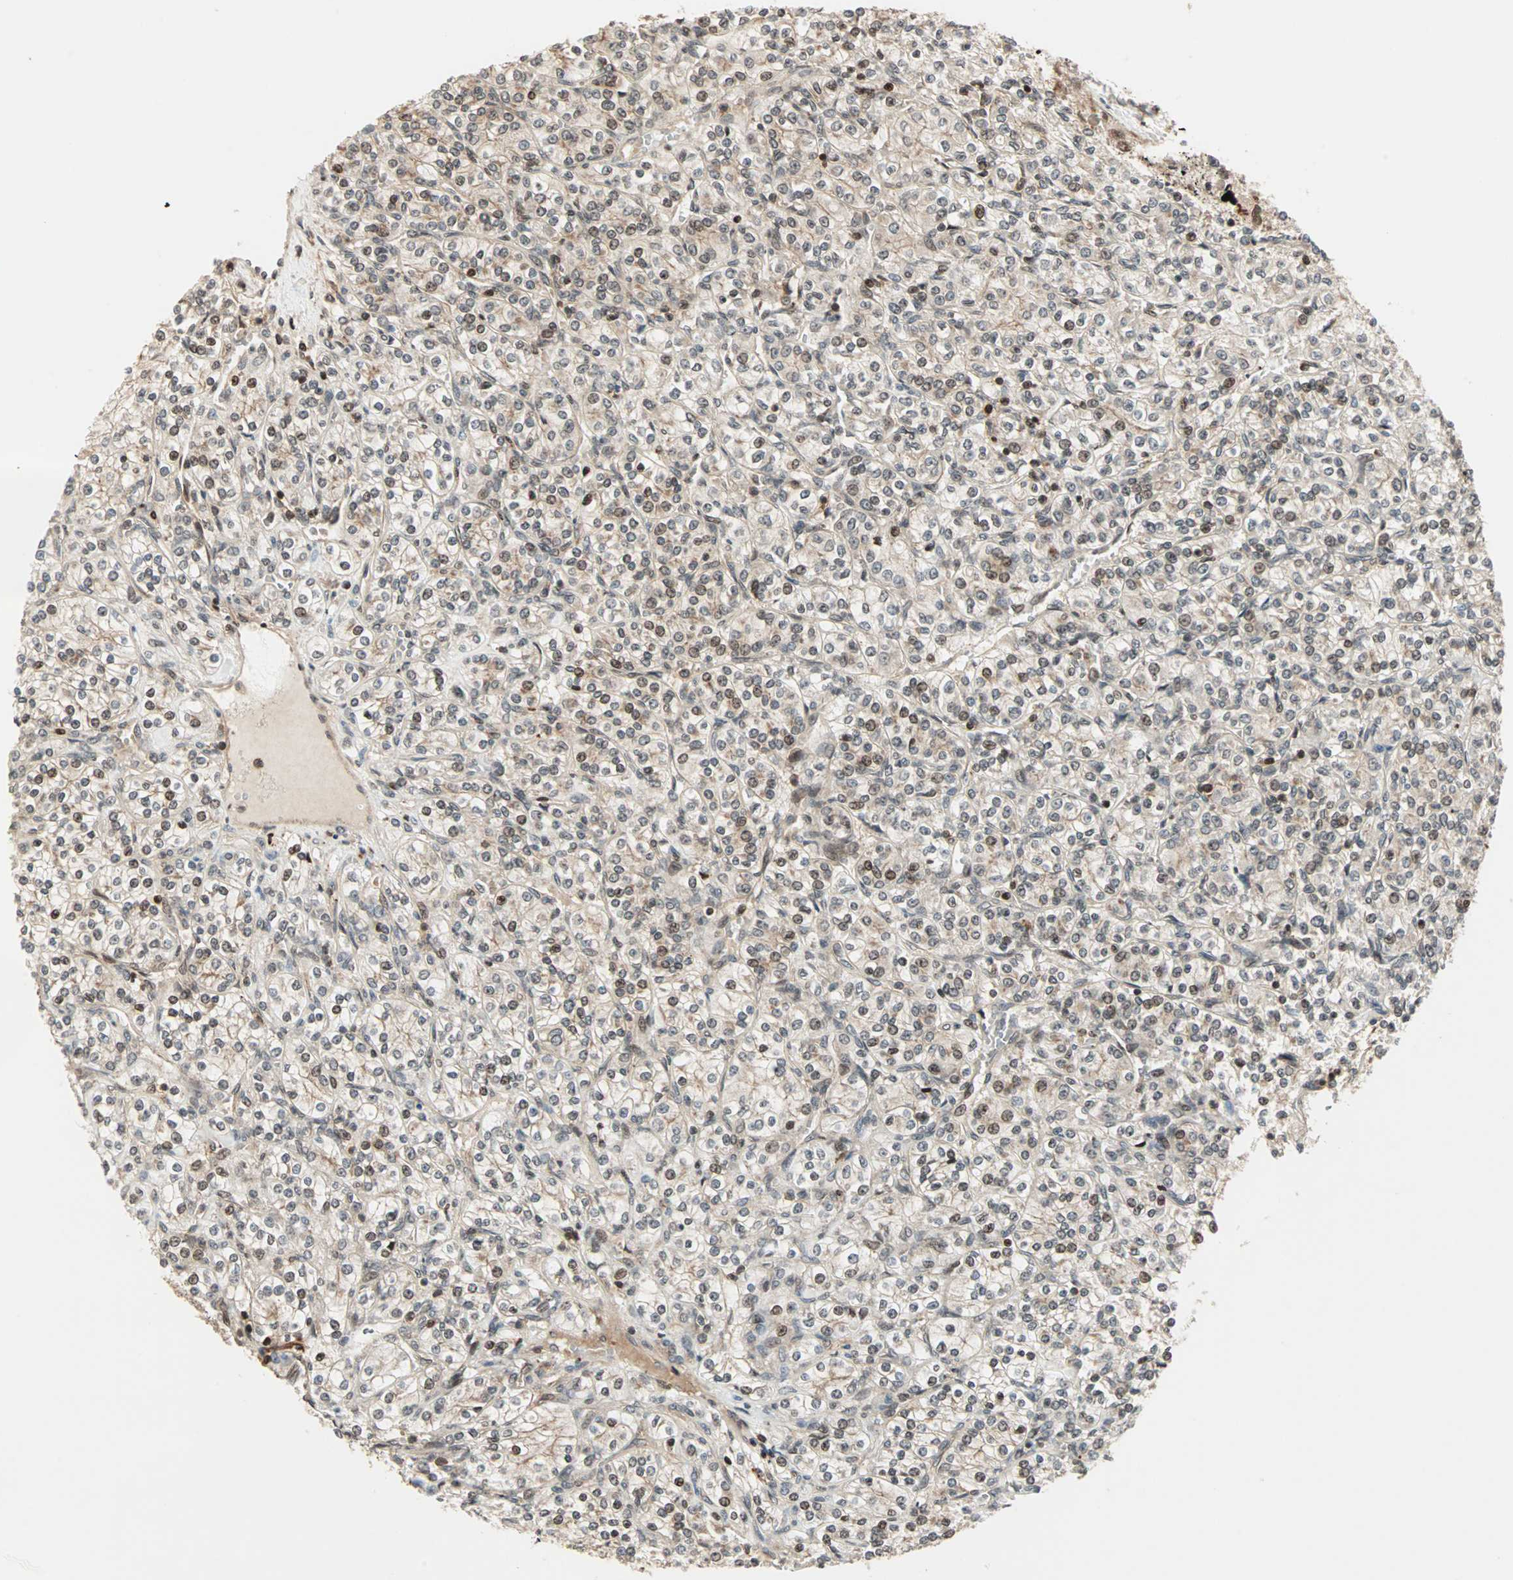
{"staining": {"intensity": "weak", "quantity": ">75%", "location": "cytoplasmic/membranous,nuclear"}, "tissue": "renal cancer", "cell_type": "Tumor cells", "image_type": "cancer", "snomed": [{"axis": "morphology", "description": "Adenocarcinoma, NOS"}, {"axis": "topography", "description": "Kidney"}], "caption": "Immunohistochemistry (DAB (3,3'-diaminobenzidine)) staining of renal adenocarcinoma displays weak cytoplasmic/membranous and nuclear protein staining in about >75% of tumor cells.", "gene": "ZBED9", "patient": {"sex": "male", "age": 77}}